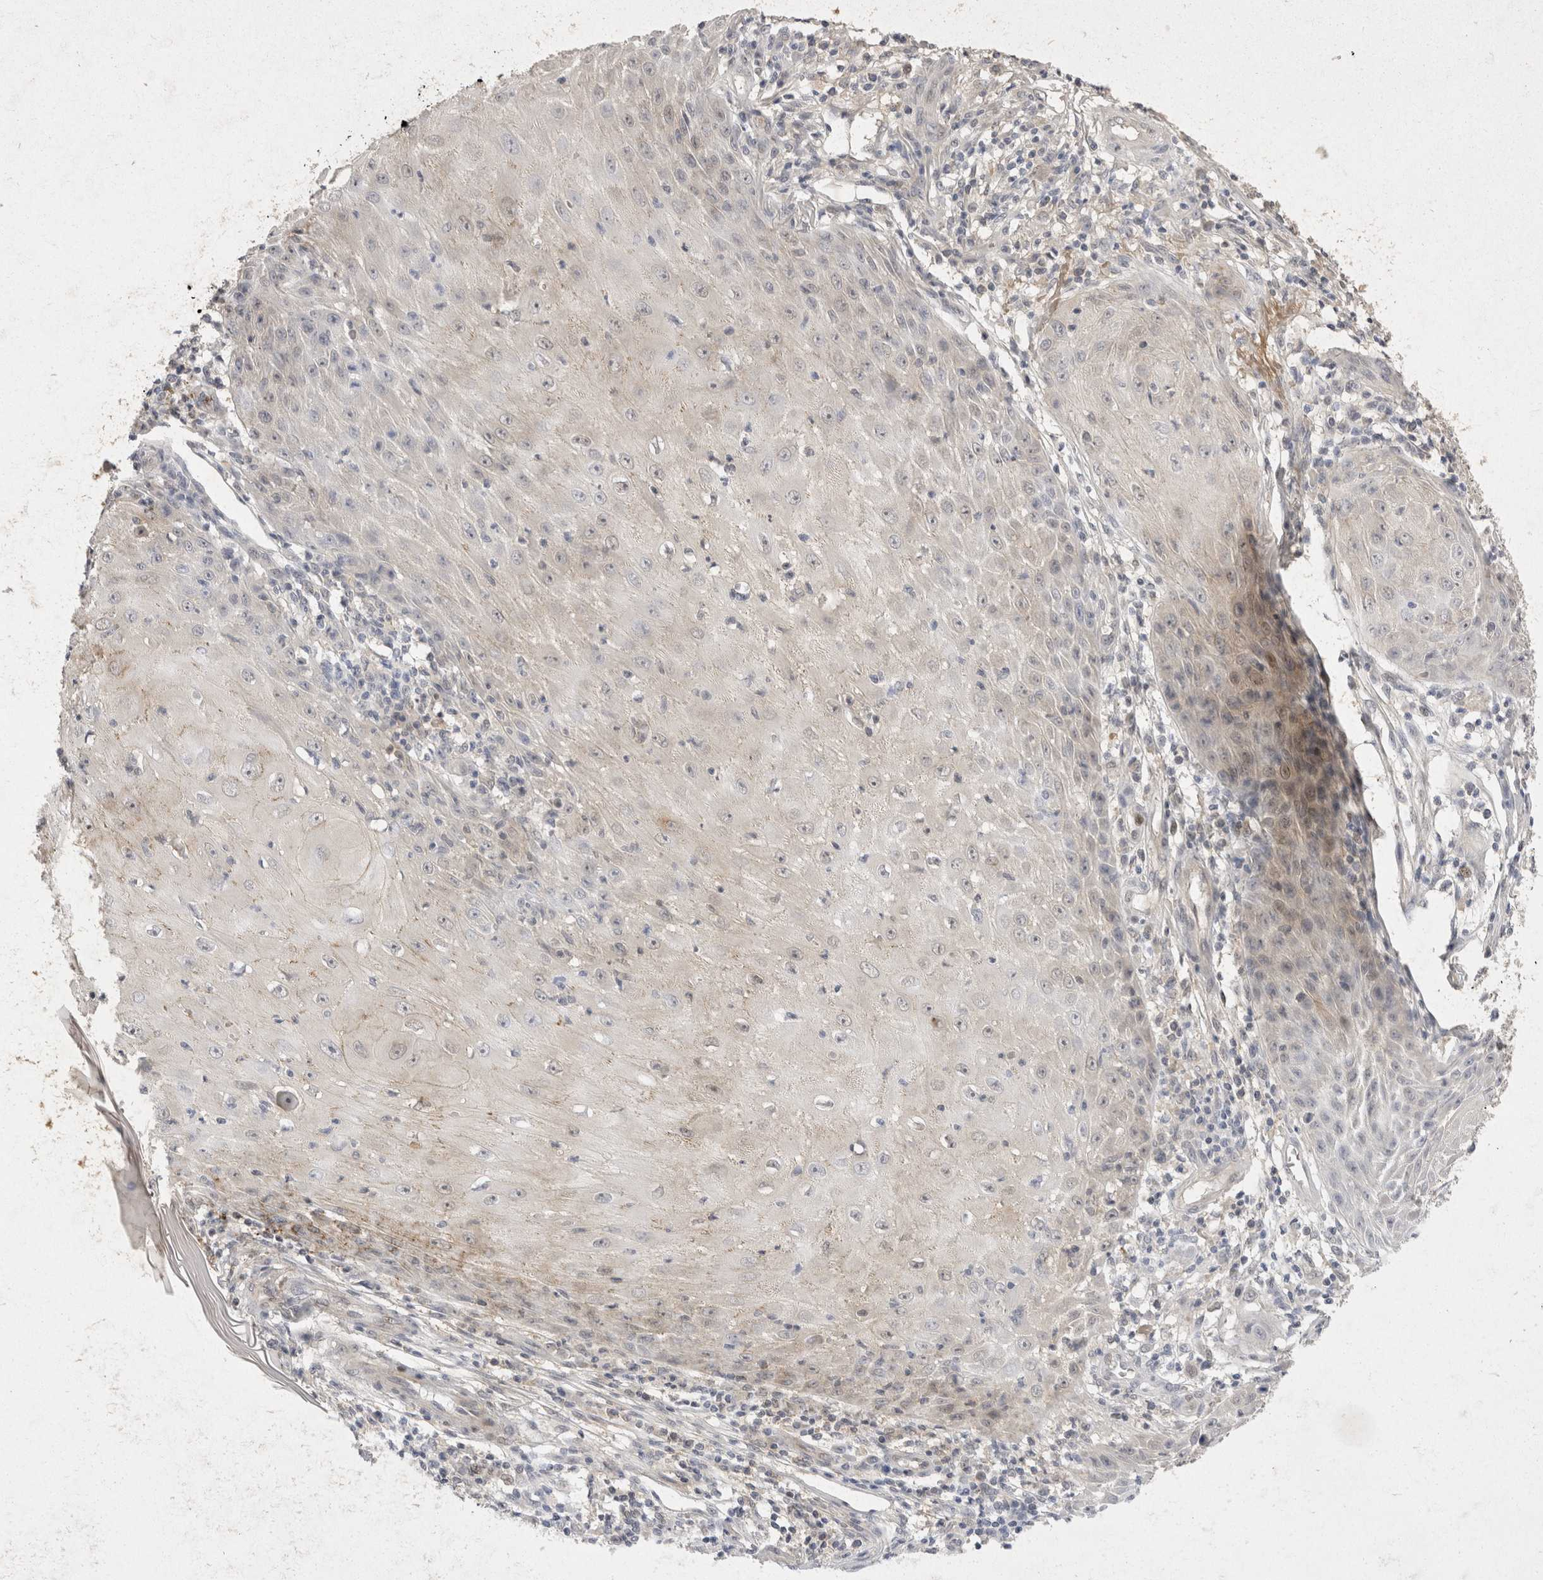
{"staining": {"intensity": "negative", "quantity": "none", "location": "none"}, "tissue": "skin cancer", "cell_type": "Tumor cells", "image_type": "cancer", "snomed": [{"axis": "morphology", "description": "Squamous cell carcinoma, NOS"}, {"axis": "topography", "description": "Skin"}], "caption": "Squamous cell carcinoma (skin) stained for a protein using immunohistochemistry (IHC) demonstrates no staining tumor cells.", "gene": "TOM1L2", "patient": {"sex": "female", "age": 73}}